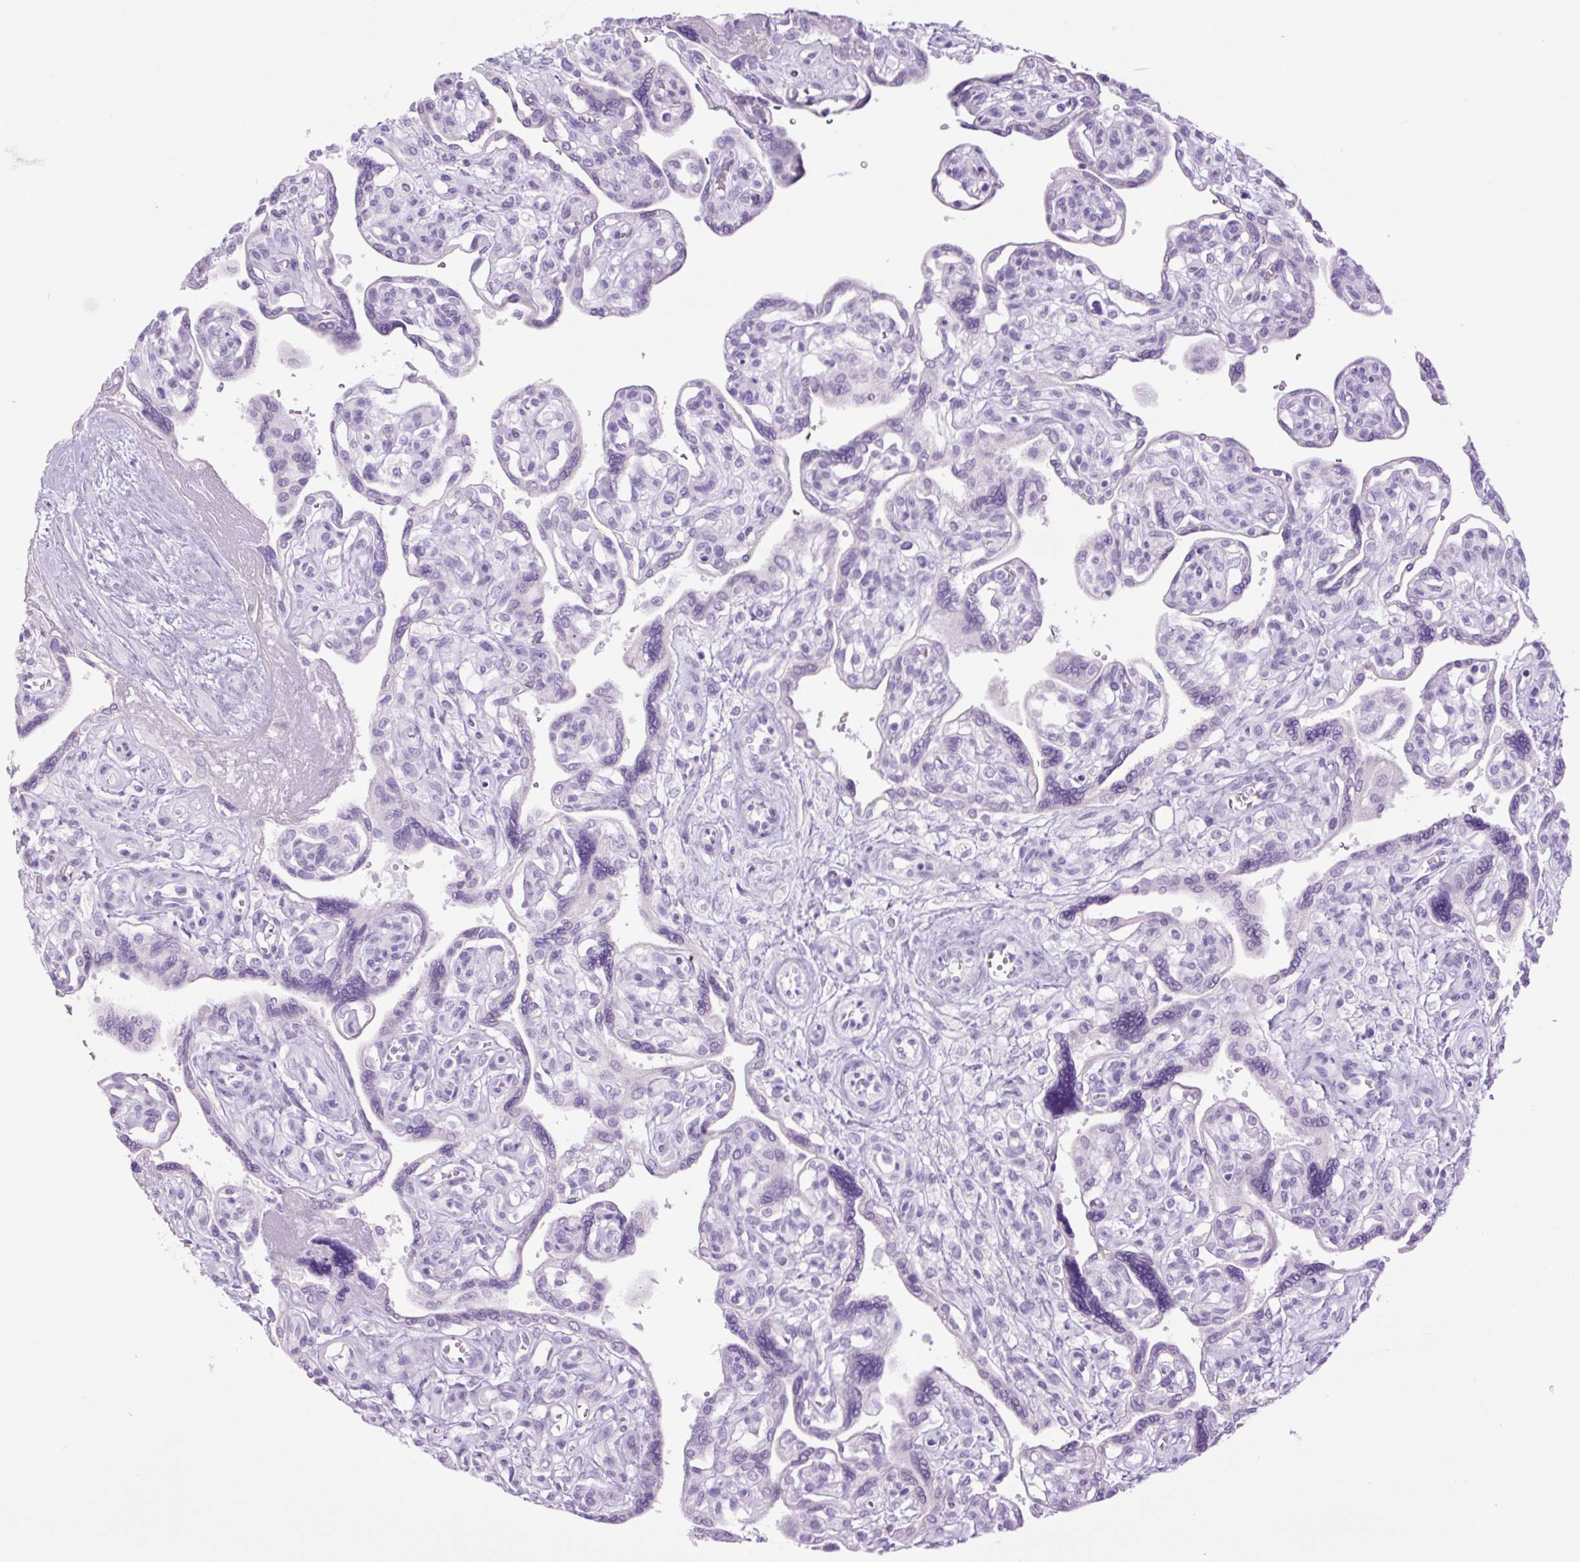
{"staining": {"intensity": "weak", "quantity": "<25%", "location": "cytoplasmic/membranous"}, "tissue": "placenta", "cell_type": "Decidual cells", "image_type": "normal", "snomed": [{"axis": "morphology", "description": "Normal tissue, NOS"}, {"axis": "topography", "description": "Placenta"}], "caption": "Immunohistochemical staining of benign placenta shows no significant staining in decidual cells.", "gene": "TFF2", "patient": {"sex": "female", "age": 39}}